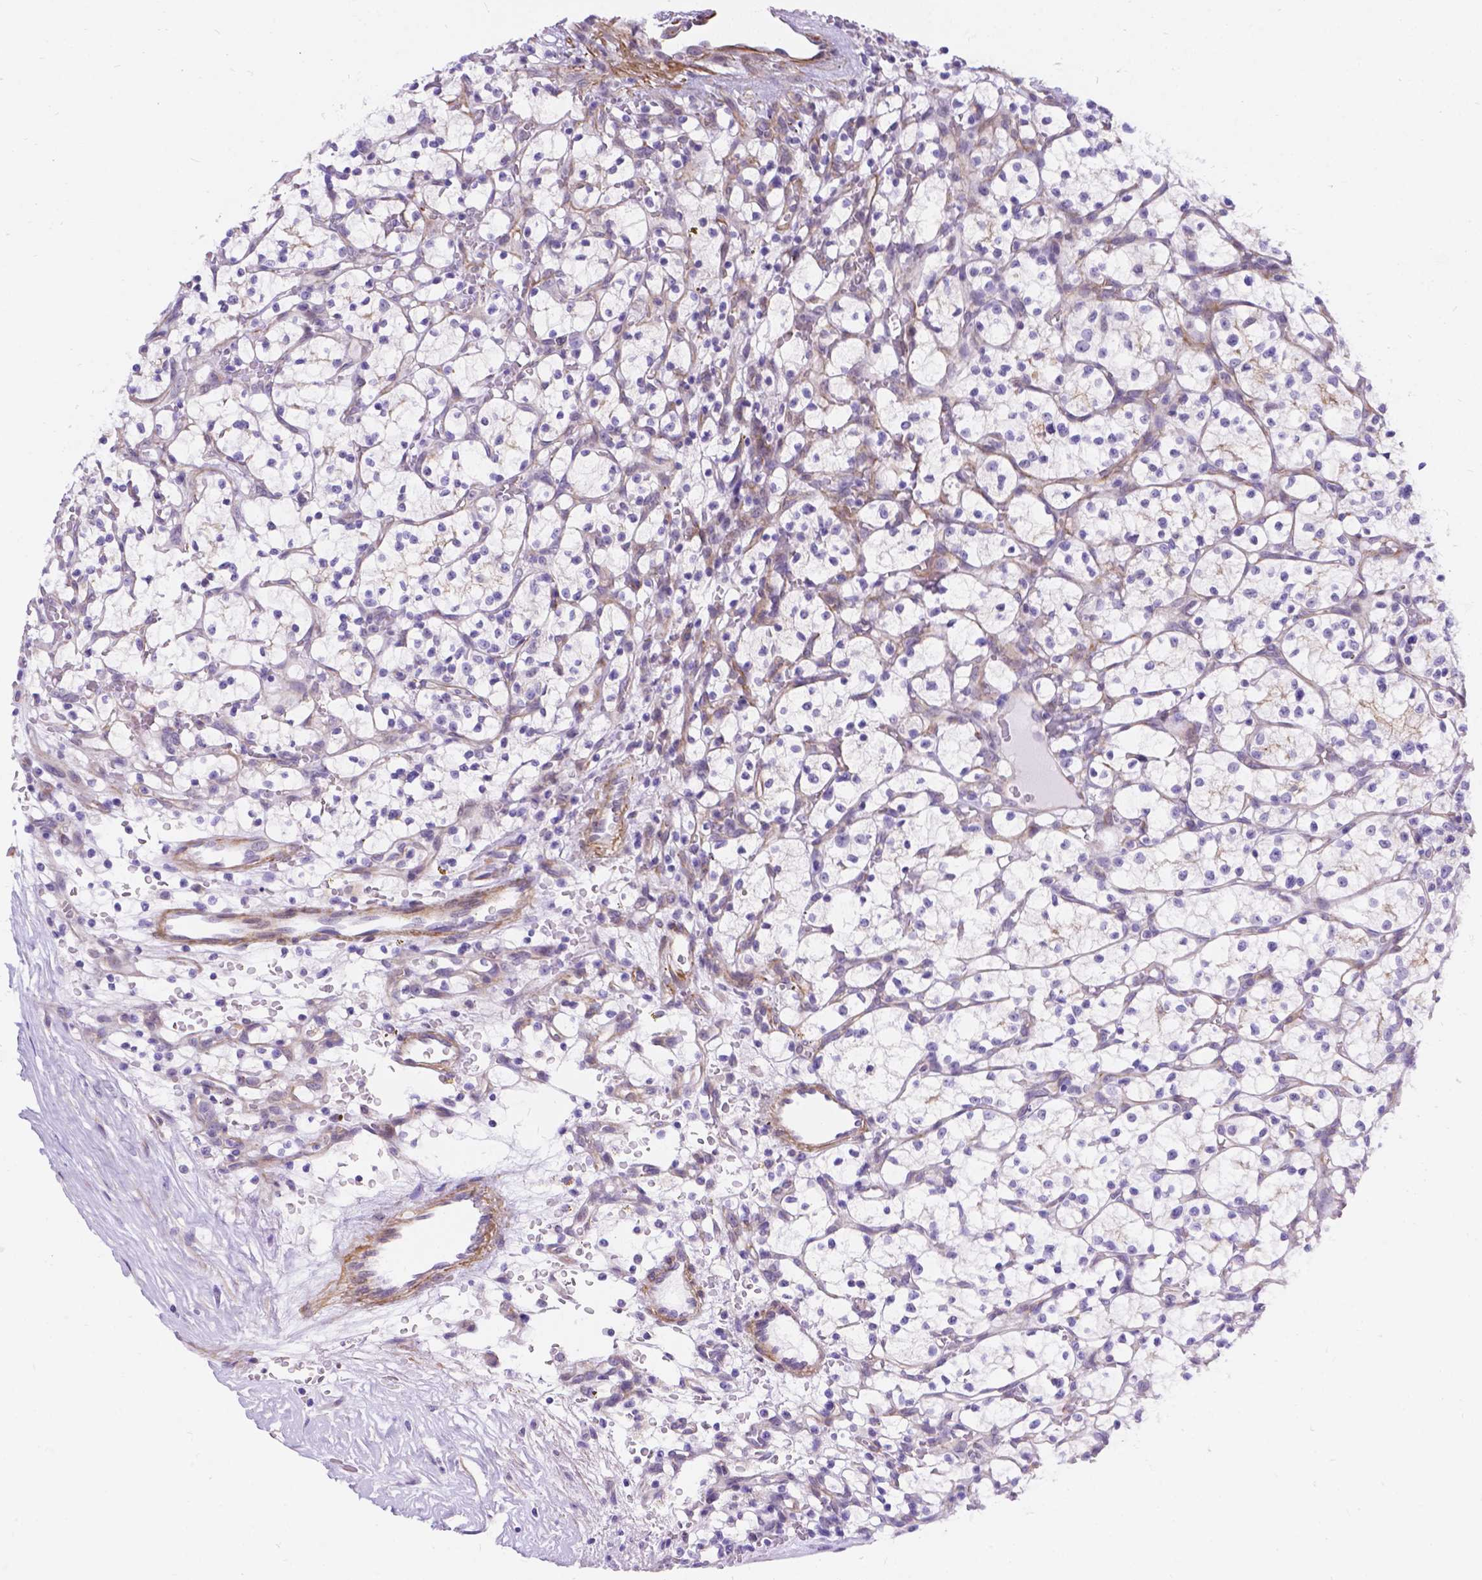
{"staining": {"intensity": "negative", "quantity": "none", "location": "none"}, "tissue": "renal cancer", "cell_type": "Tumor cells", "image_type": "cancer", "snomed": [{"axis": "morphology", "description": "Adenocarcinoma, NOS"}, {"axis": "topography", "description": "Kidney"}], "caption": "DAB (3,3'-diaminobenzidine) immunohistochemical staining of human renal adenocarcinoma reveals no significant expression in tumor cells.", "gene": "PALS1", "patient": {"sex": "female", "age": 64}}